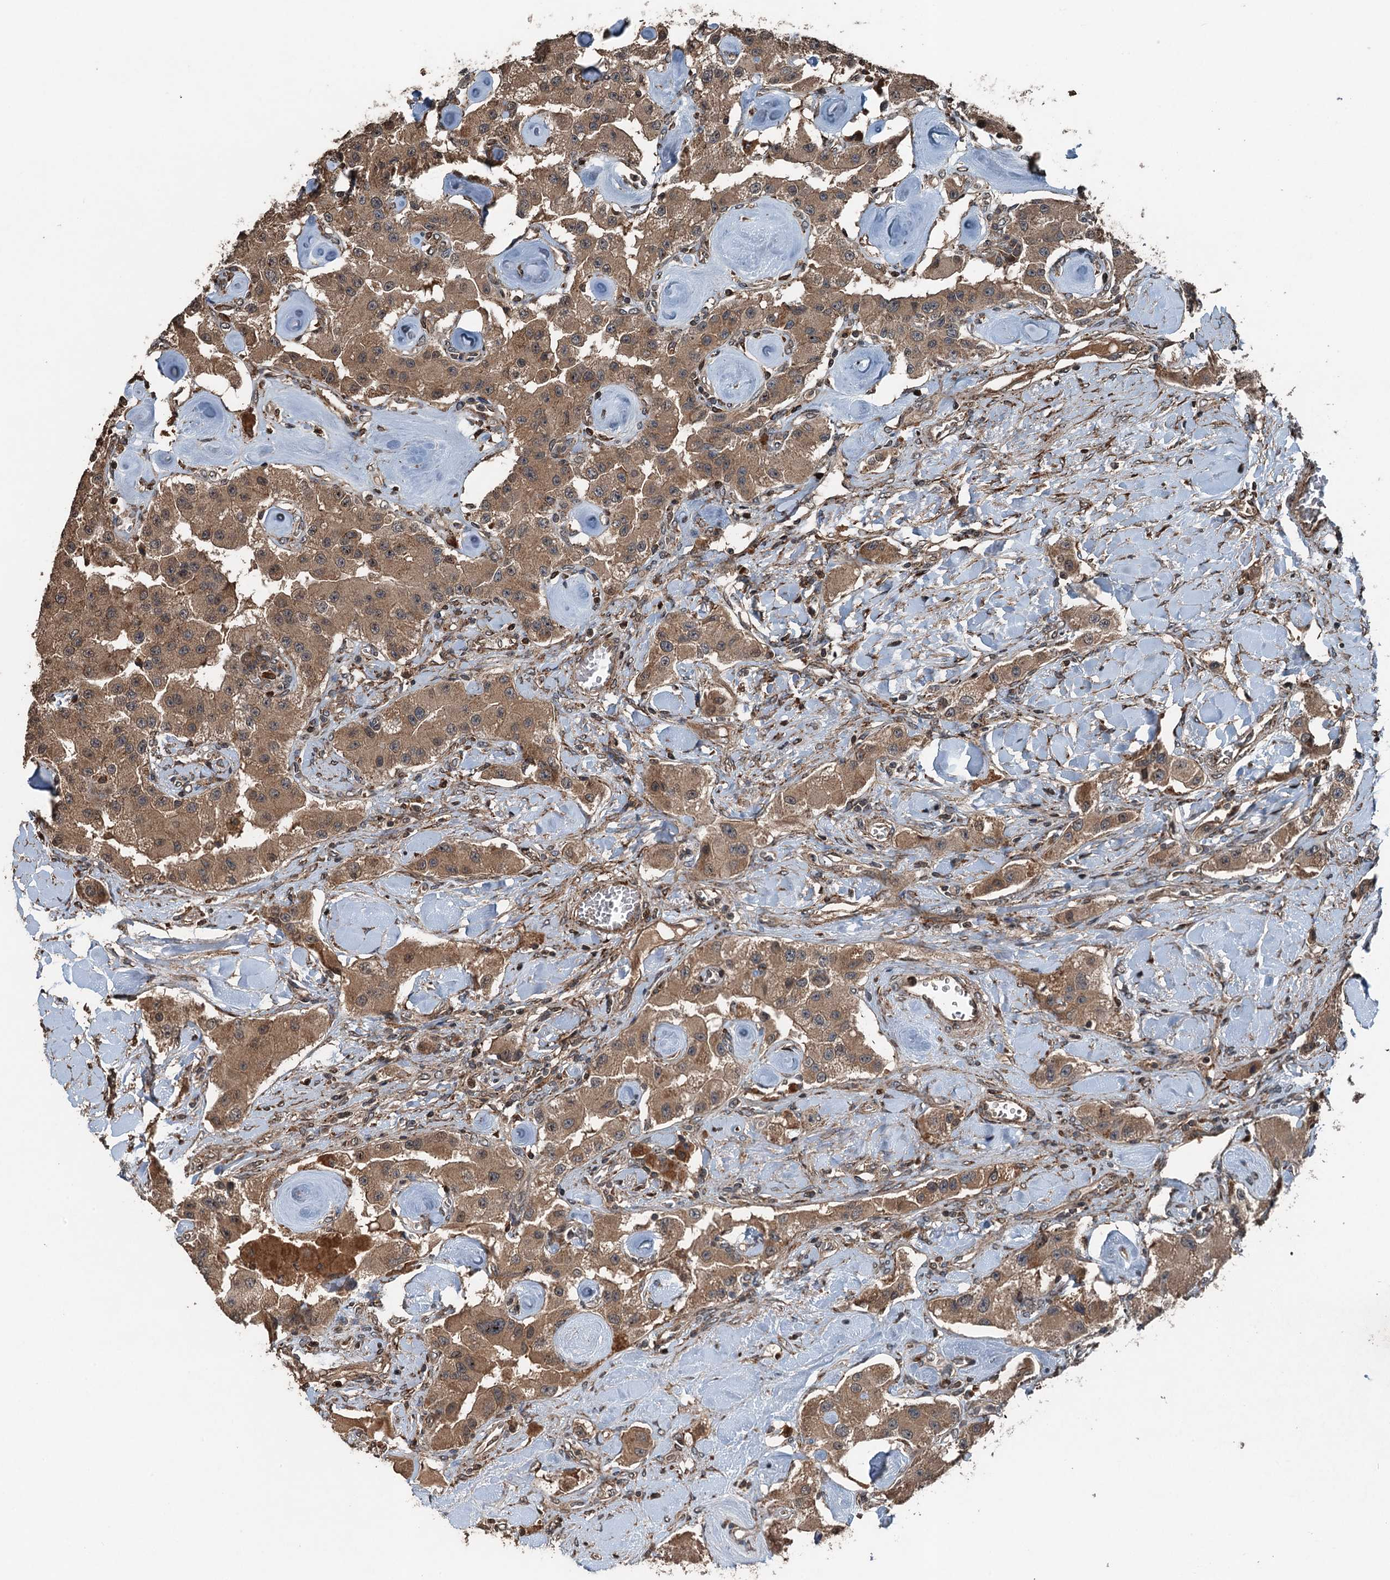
{"staining": {"intensity": "moderate", "quantity": ">75%", "location": "cytoplasmic/membranous,nuclear"}, "tissue": "carcinoid", "cell_type": "Tumor cells", "image_type": "cancer", "snomed": [{"axis": "morphology", "description": "Carcinoid, malignant, NOS"}, {"axis": "topography", "description": "Pancreas"}], "caption": "Malignant carcinoid tissue displays moderate cytoplasmic/membranous and nuclear positivity in approximately >75% of tumor cells (Brightfield microscopy of DAB IHC at high magnification).", "gene": "TCTN1", "patient": {"sex": "male", "age": 41}}